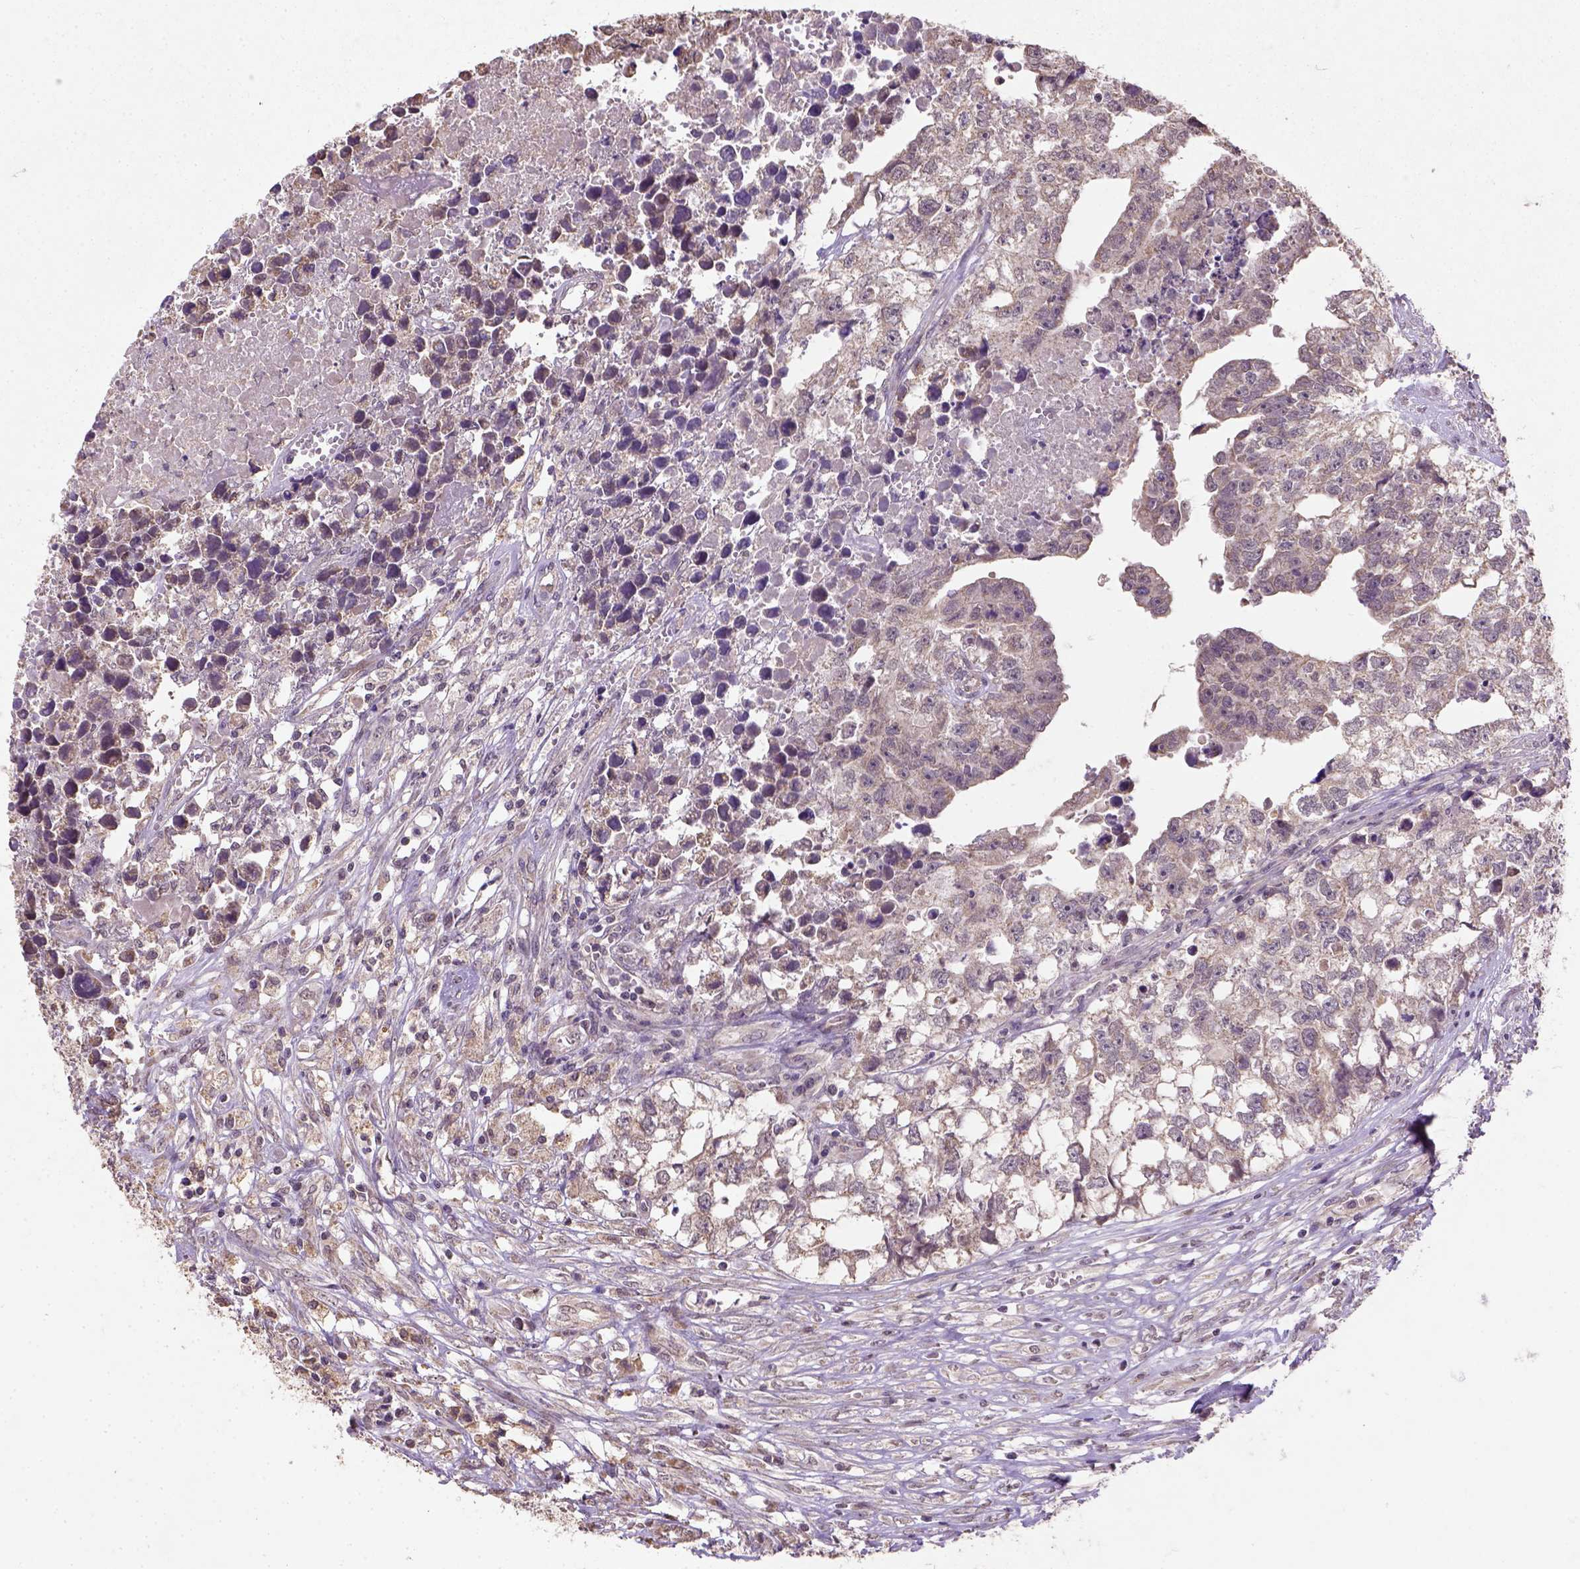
{"staining": {"intensity": "weak", "quantity": ">75%", "location": "cytoplasmic/membranous"}, "tissue": "testis cancer", "cell_type": "Tumor cells", "image_type": "cancer", "snomed": [{"axis": "morphology", "description": "Carcinoma, Embryonal, NOS"}, {"axis": "morphology", "description": "Teratoma, malignant, NOS"}, {"axis": "topography", "description": "Testis"}], "caption": "Brown immunohistochemical staining in embryonal carcinoma (testis) displays weak cytoplasmic/membranous expression in about >75% of tumor cells.", "gene": "NUDT10", "patient": {"sex": "male", "age": 44}}